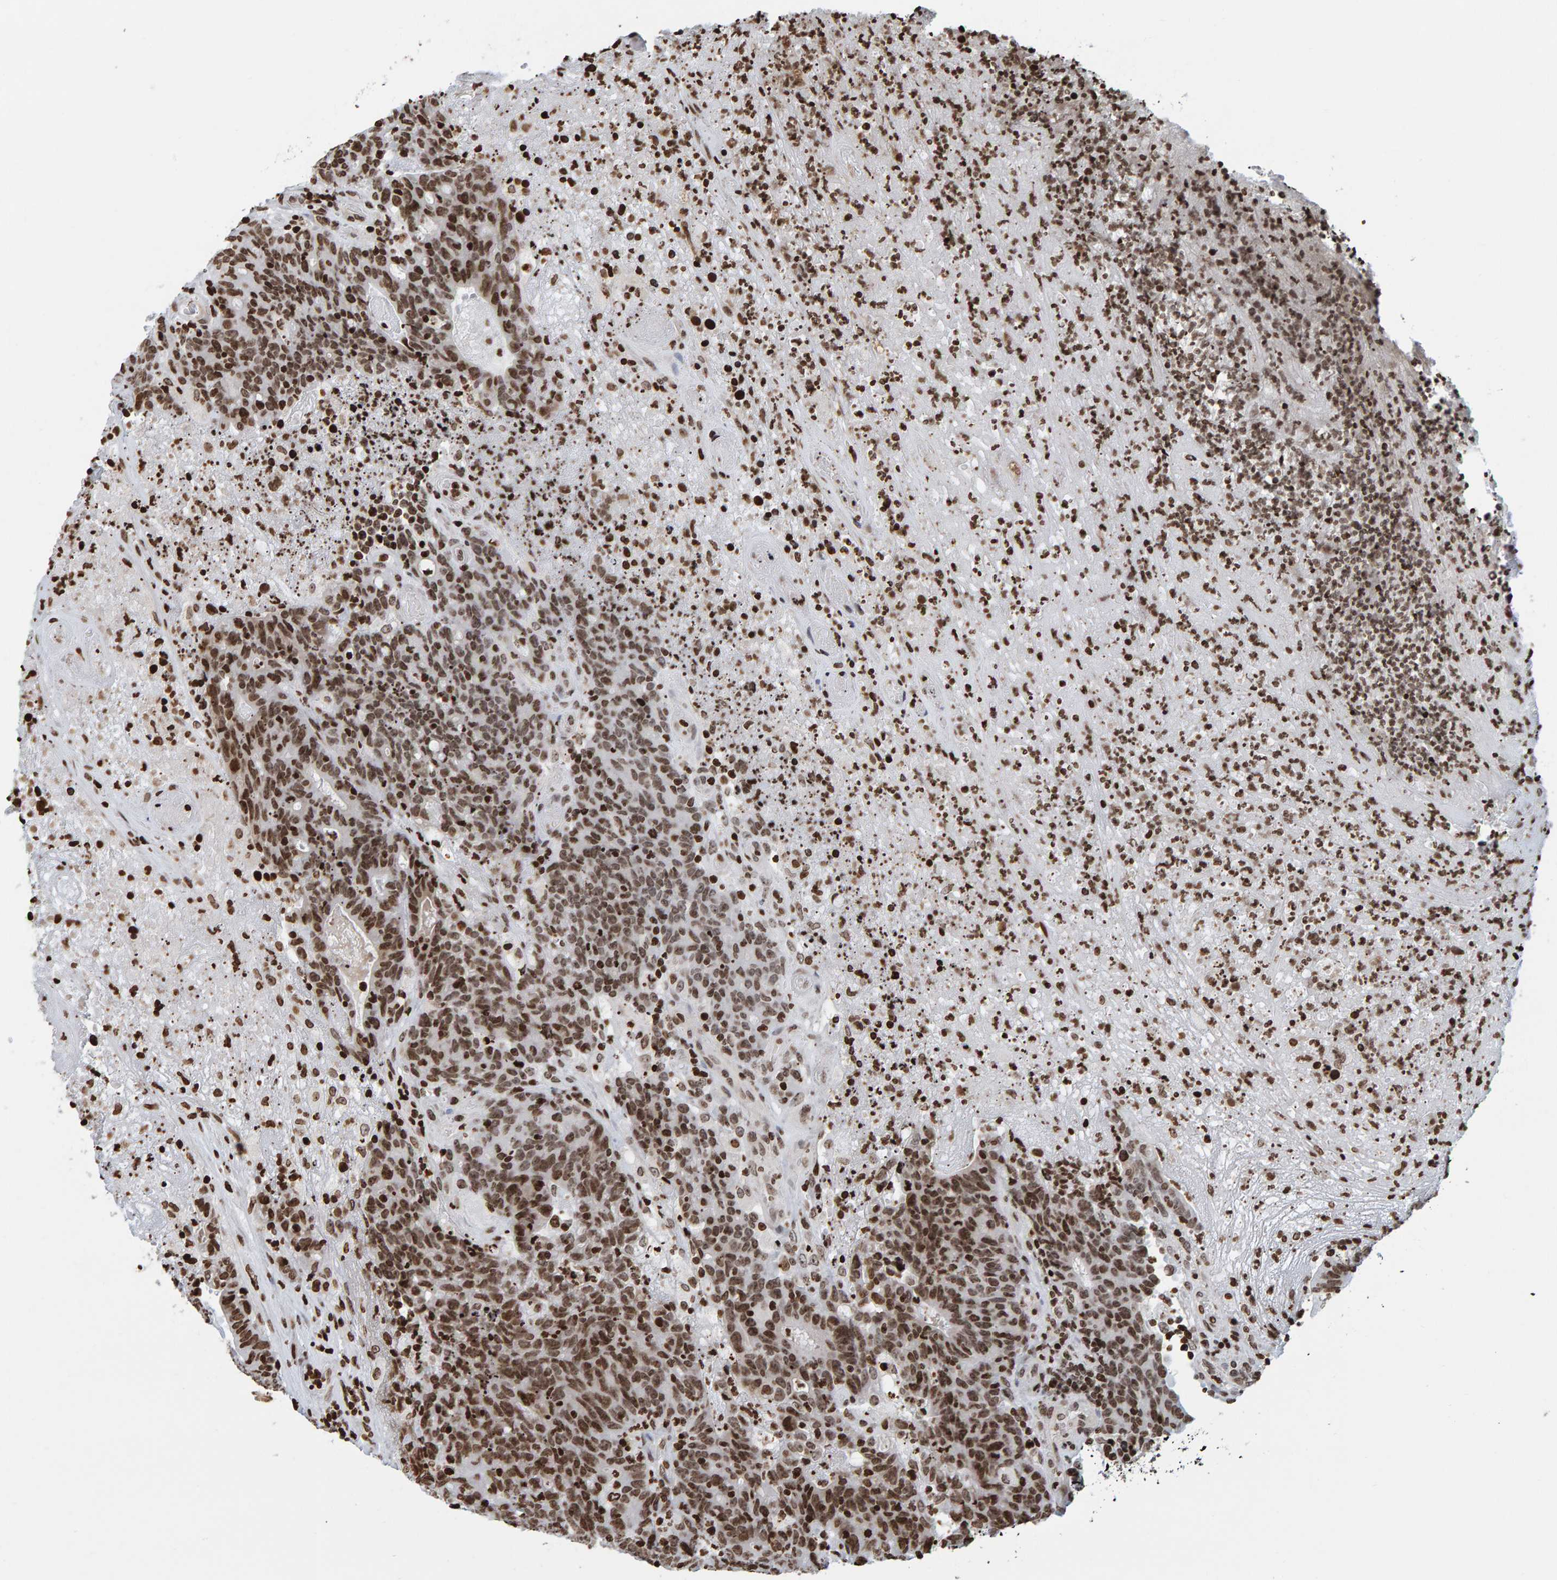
{"staining": {"intensity": "moderate", "quantity": ">75%", "location": "nuclear"}, "tissue": "colorectal cancer", "cell_type": "Tumor cells", "image_type": "cancer", "snomed": [{"axis": "morphology", "description": "Normal tissue, NOS"}, {"axis": "morphology", "description": "Adenocarcinoma, NOS"}, {"axis": "topography", "description": "Colon"}], "caption": "High-power microscopy captured an IHC image of colorectal cancer (adenocarcinoma), revealing moderate nuclear expression in about >75% of tumor cells. The protein of interest is shown in brown color, while the nuclei are stained blue.", "gene": "BRF2", "patient": {"sex": "female", "age": 75}}